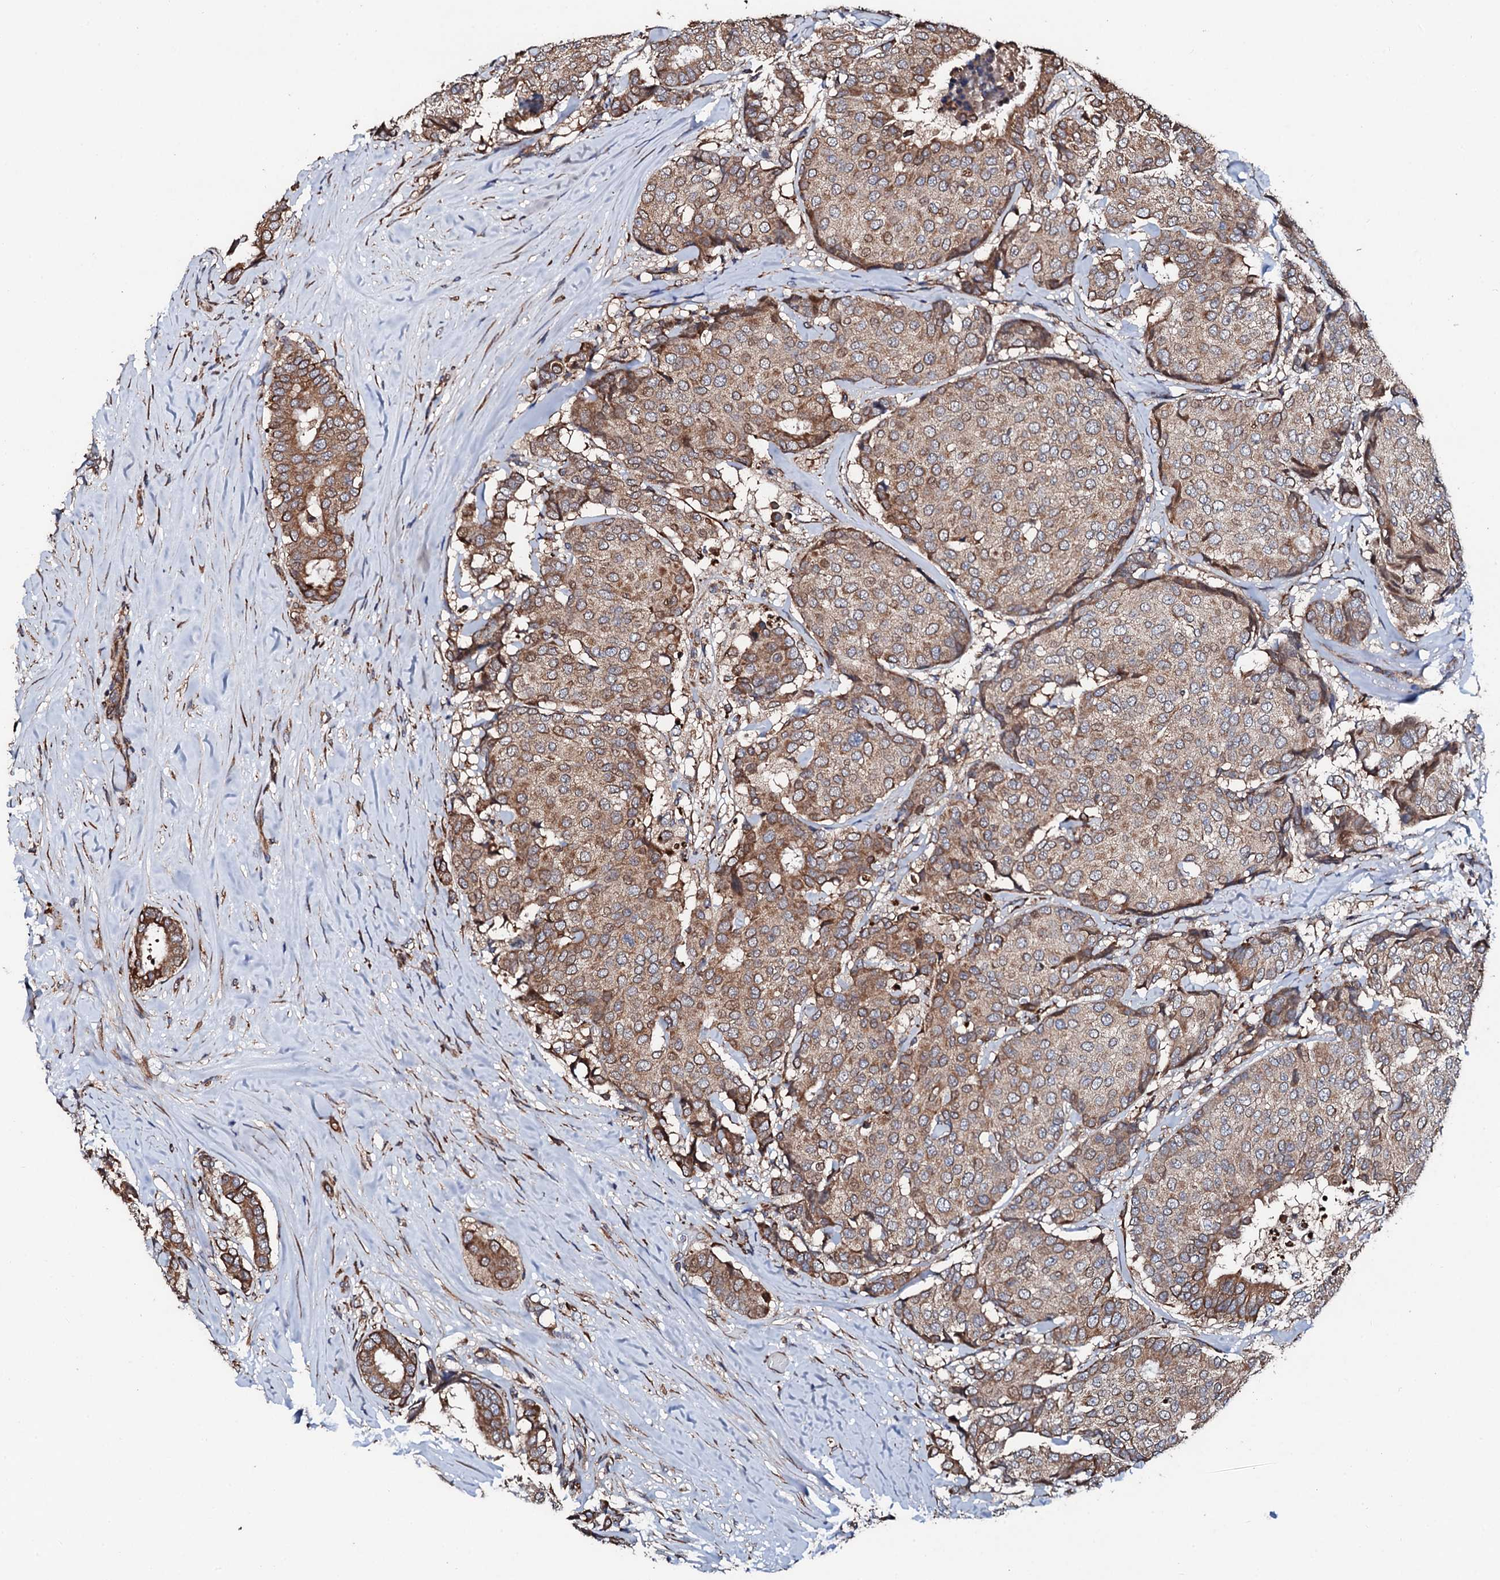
{"staining": {"intensity": "moderate", "quantity": ">75%", "location": "cytoplasmic/membranous"}, "tissue": "breast cancer", "cell_type": "Tumor cells", "image_type": "cancer", "snomed": [{"axis": "morphology", "description": "Duct carcinoma"}, {"axis": "topography", "description": "Breast"}], "caption": "Human breast intraductal carcinoma stained with a brown dye exhibits moderate cytoplasmic/membranous positive staining in approximately >75% of tumor cells.", "gene": "CKAP5", "patient": {"sex": "female", "age": 75}}